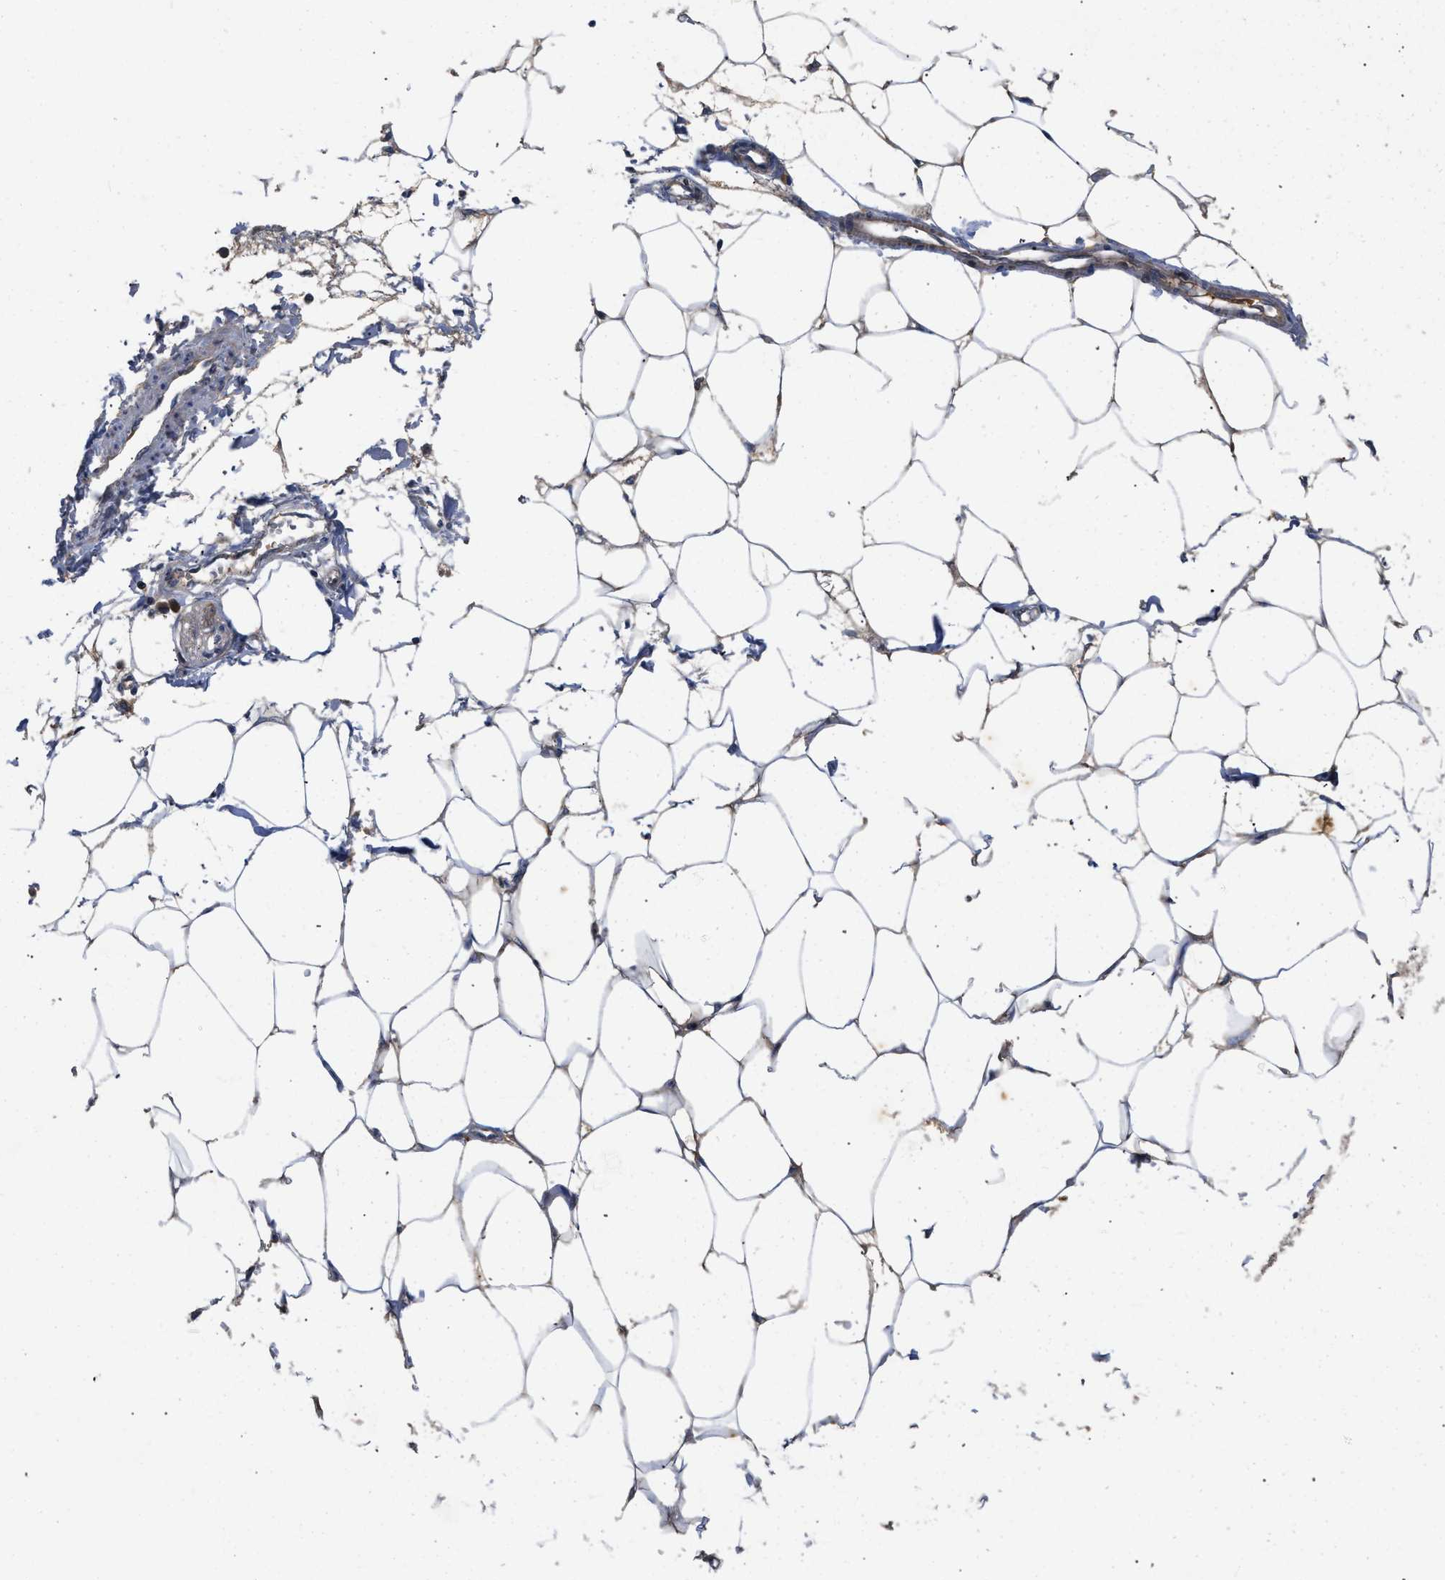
{"staining": {"intensity": "moderate", "quantity": "25%-75%", "location": "cytoplasmic/membranous"}, "tissue": "adipose tissue", "cell_type": "Adipocytes", "image_type": "normal", "snomed": [{"axis": "morphology", "description": "Normal tissue, NOS"}, {"axis": "morphology", "description": "Adenocarcinoma, NOS"}, {"axis": "topography", "description": "Colon"}, {"axis": "topography", "description": "Peripheral nerve tissue"}], "caption": "Immunohistochemistry (IHC) micrograph of benign adipose tissue stained for a protein (brown), which demonstrates medium levels of moderate cytoplasmic/membranous expression in approximately 25%-75% of adipocytes.", "gene": "VPS4A", "patient": {"sex": "male", "age": 14}}